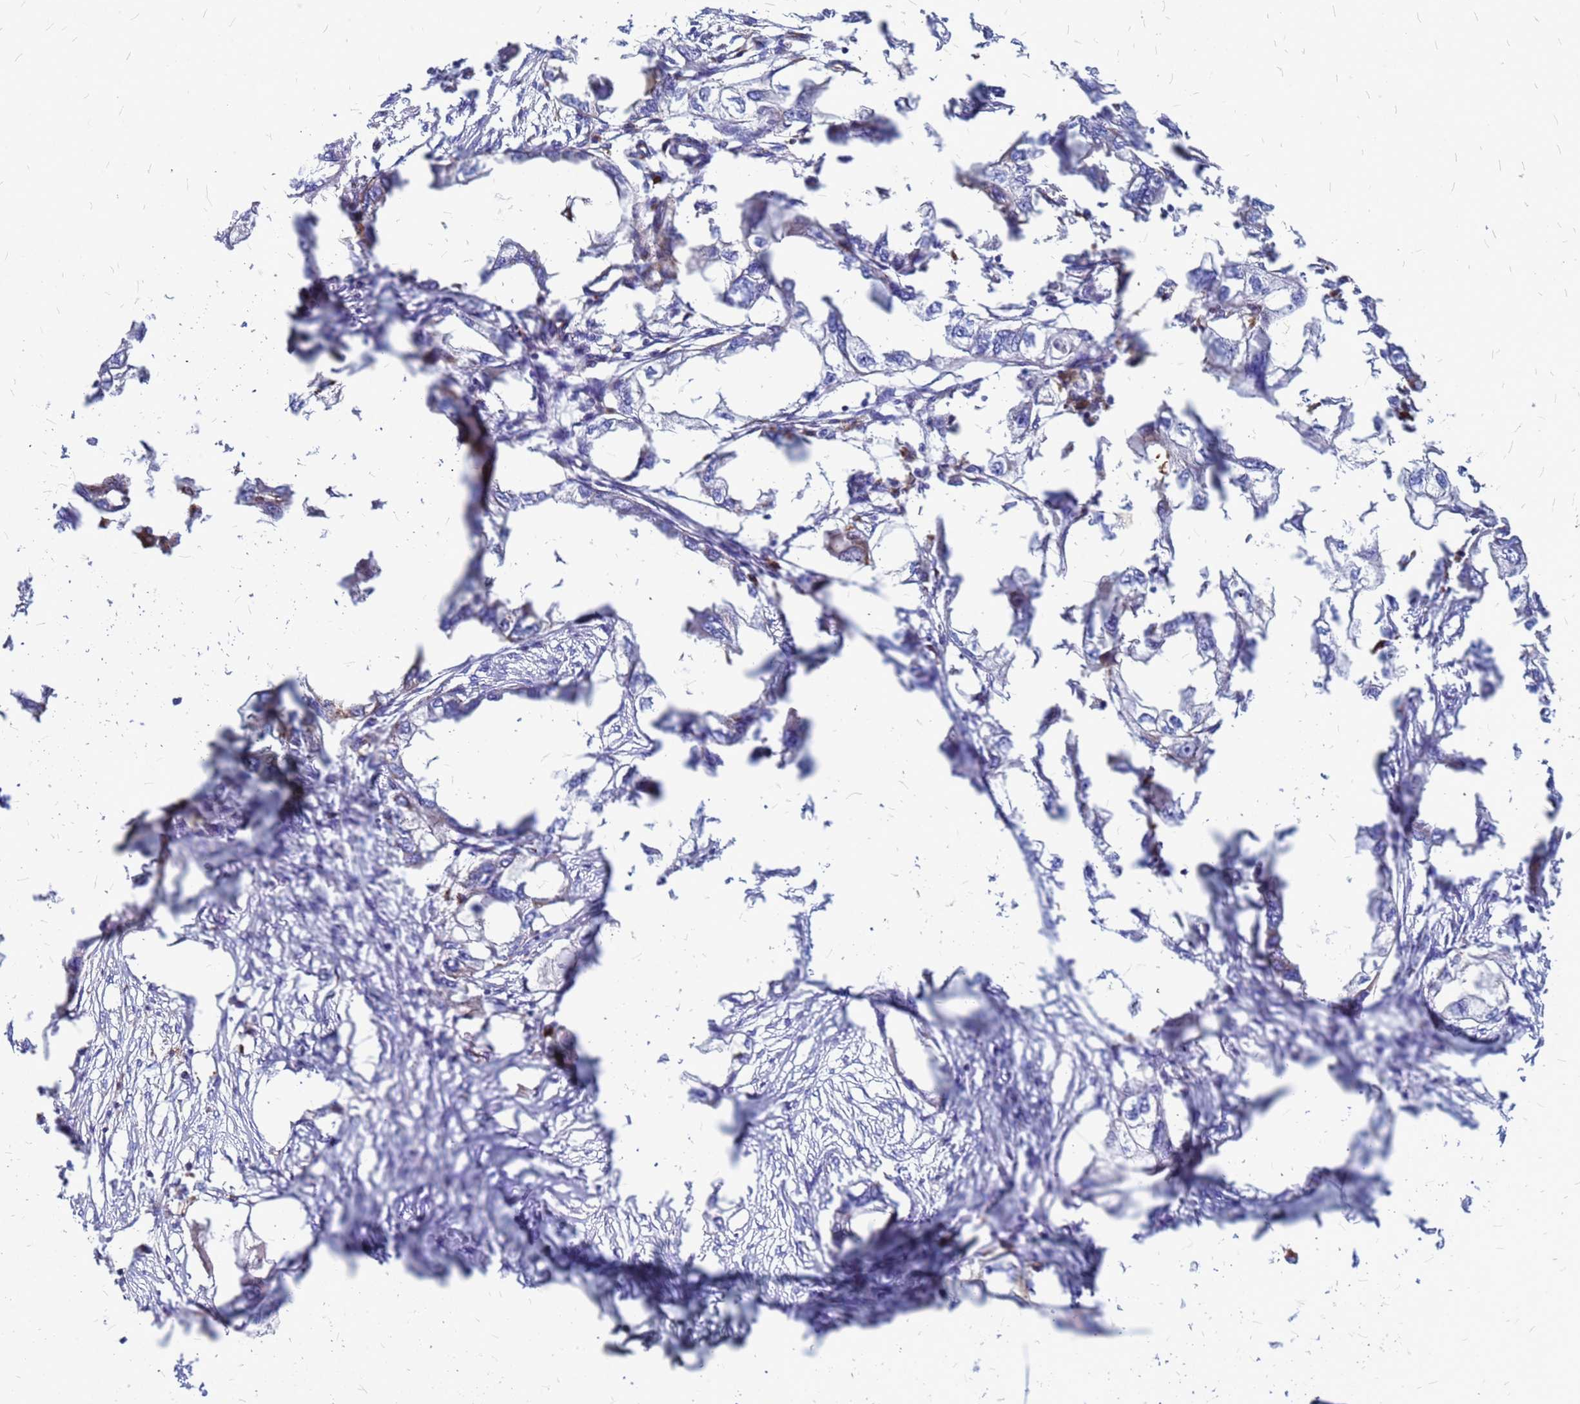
{"staining": {"intensity": "negative", "quantity": "none", "location": "none"}, "tissue": "endometrial cancer", "cell_type": "Tumor cells", "image_type": "cancer", "snomed": [{"axis": "morphology", "description": "Adenocarcinoma, NOS"}, {"axis": "morphology", "description": "Adenocarcinoma, metastatic, NOS"}, {"axis": "topography", "description": "Adipose tissue"}, {"axis": "topography", "description": "Endometrium"}], "caption": "Endometrial cancer (metastatic adenocarcinoma) was stained to show a protein in brown. There is no significant staining in tumor cells. Nuclei are stained in blue.", "gene": "NOSTRIN", "patient": {"sex": "female", "age": 67}}